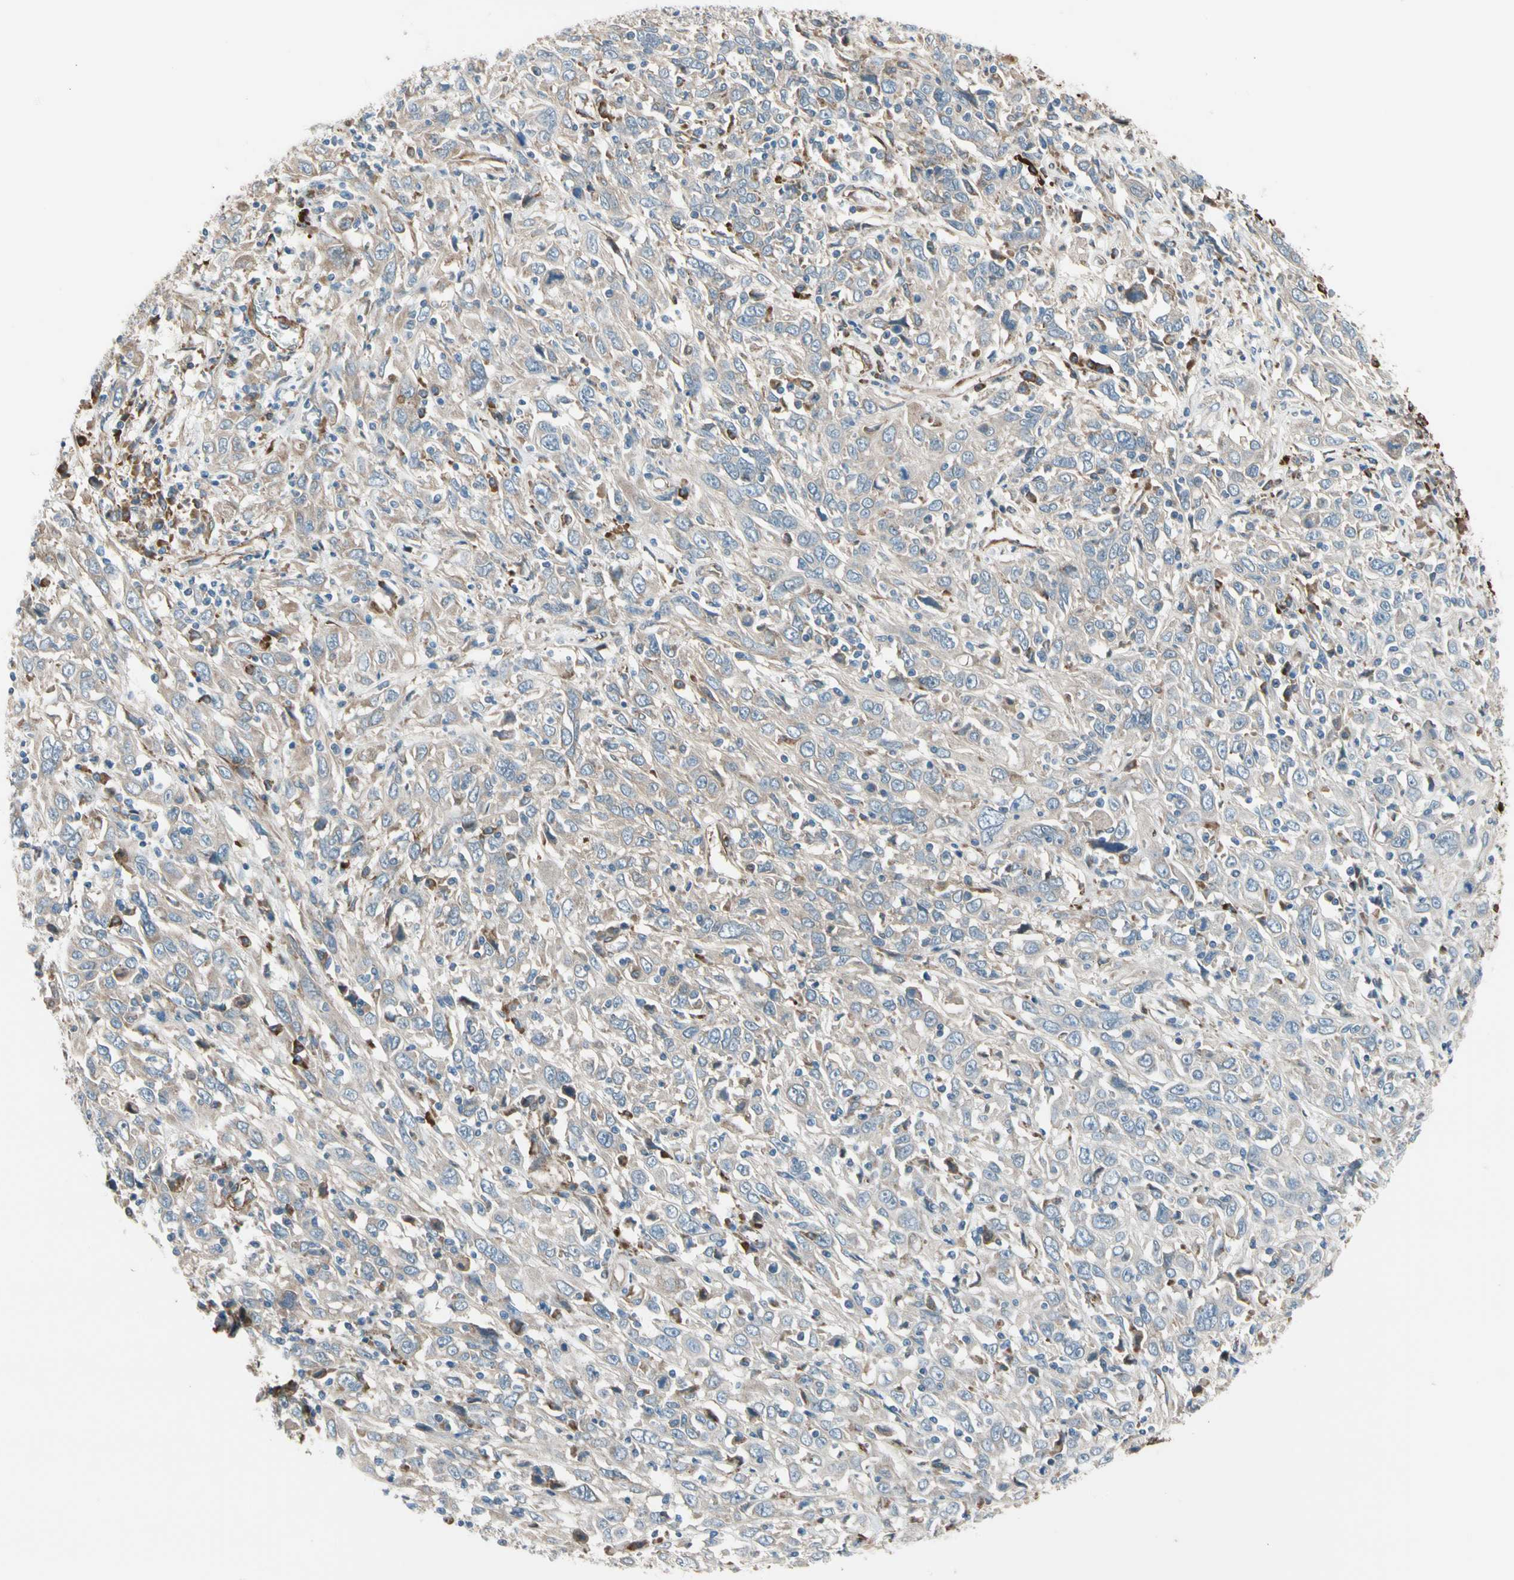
{"staining": {"intensity": "weak", "quantity": "25%-75%", "location": "cytoplasmic/membranous"}, "tissue": "cervical cancer", "cell_type": "Tumor cells", "image_type": "cancer", "snomed": [{"axis": "morphology", "description": "Squamous cell carcinoma, NOS"}, {"axis": "topography", "description": "Cervix"}], "caption": "Immunohistochemistry (IHC) staining of cervical cancer (squamous cell carcinoma), which displays low levels of weak cytoplasmic/membranous staining in approximately 25%-75% of tumor cells indicating weak cytoplasmic/membranous protein positivity. The staining was performed using DAB (3,3'-diaminobenzidine) (brown) for protein detection and nuclei were counterstained in hematoxylin (blue).", "gene": "LIMK2", "patient": {"sex": "female", "age": 46}}